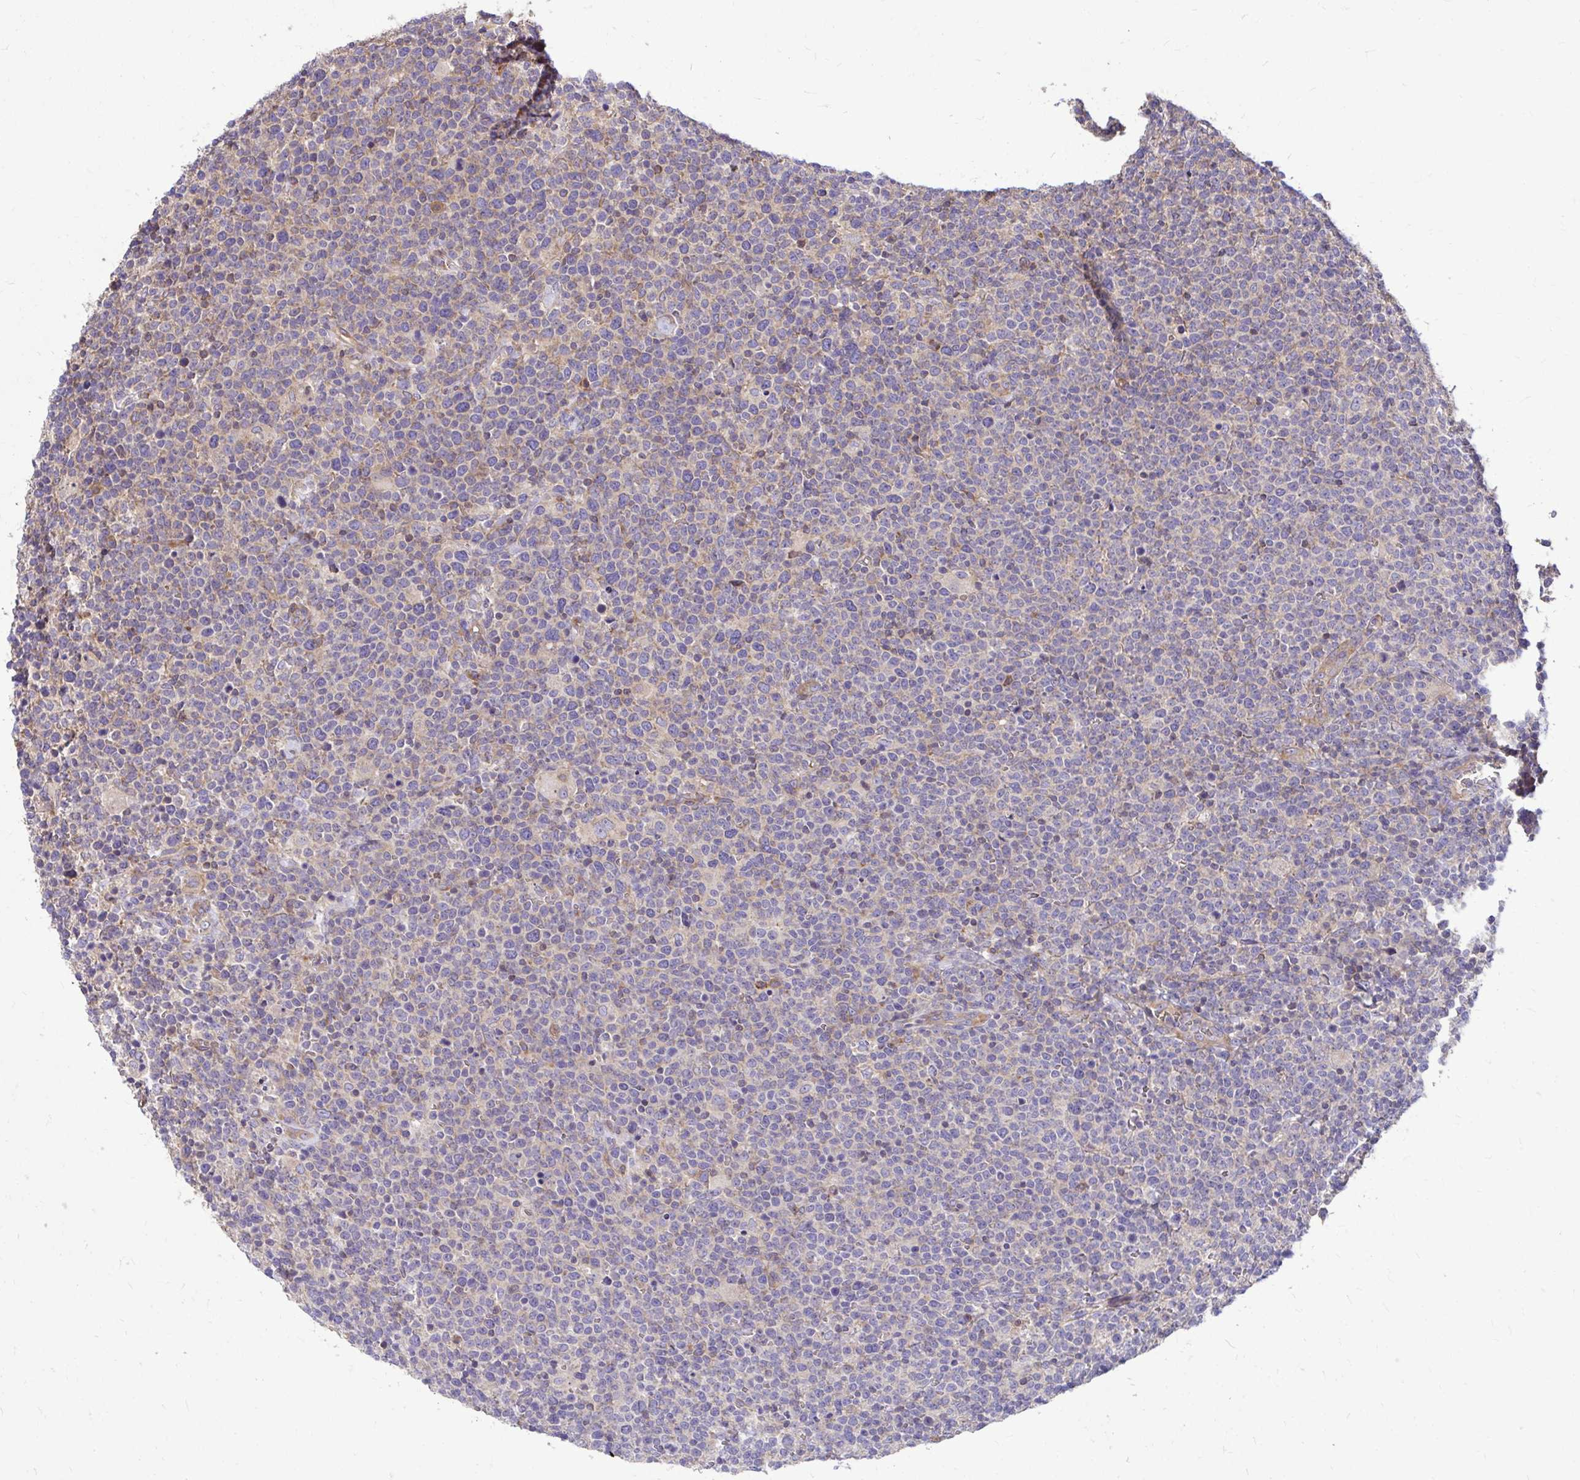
{"staining": {"intensity": "negative", "quantity": "none", "location": "none"}, "tissue": "lymphoma", "cell_type": "Tumor cells", "image_type": "cancer", "snomed": [{"axis": "morphology", "description": "Malignant lymphoma, non-Hodgkin's type, High grade"}, {"axis": "topography", "description": "Lymph node"}], "caption": "Lymphoma was stained to show a protein in brown. There is no significant staining in tumor cells. The staining was performed using DAB to visualize the protein expression in brown, while the nuclei were stained in blue with hematoxylin (Magnification: 20x).", "gene": "FMR1", "patient": {"sex": "male", "age": 61}}